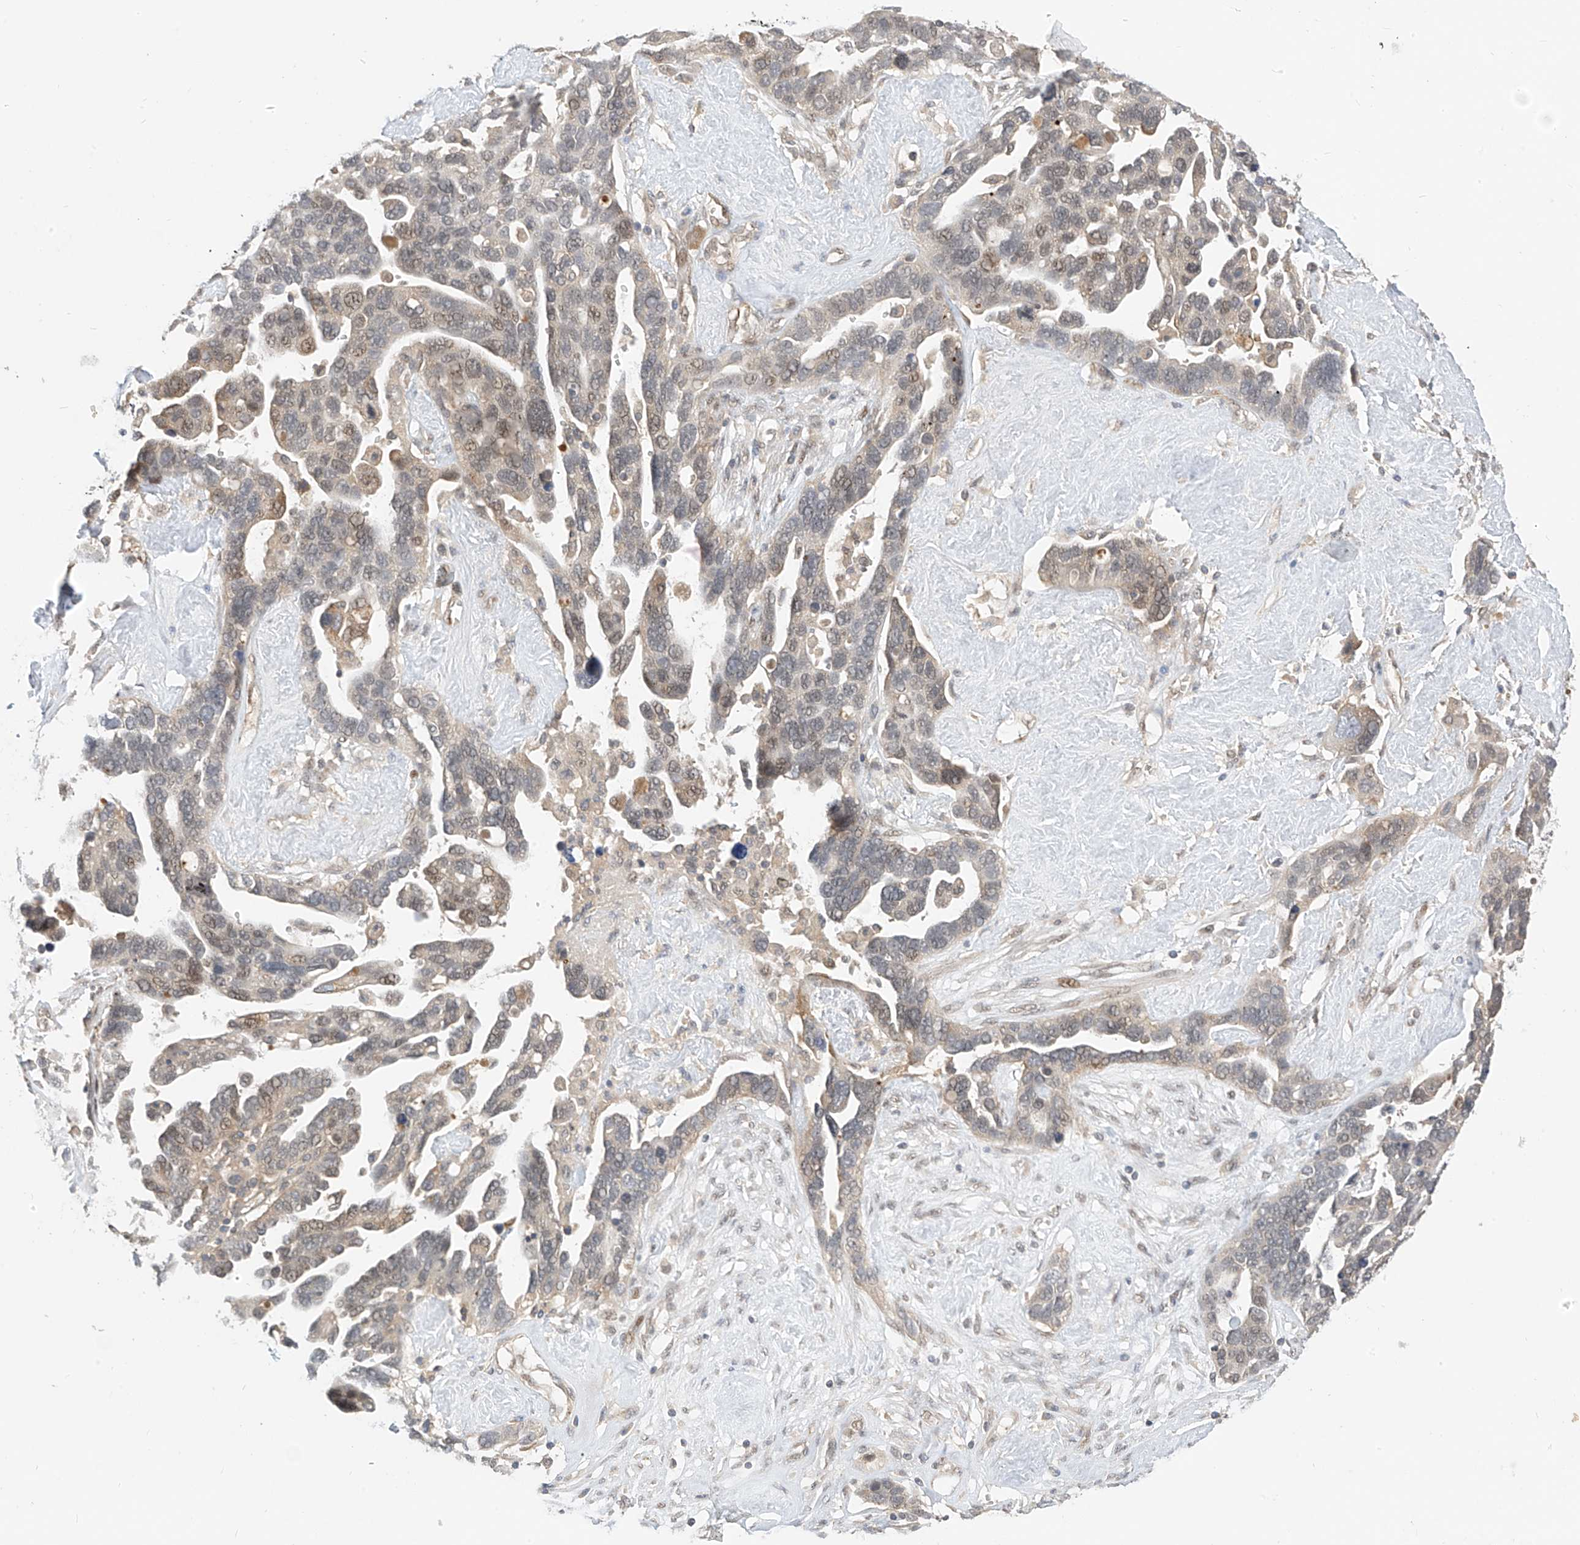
{"staining": {"intensity": "weak", "quantity": "<25%", "location": "nuclear"}, "tissue": "ovarian cancer", "cell_type": "Tumor cells", "image_type": "cancer", "snomed": [{"axis": "morphology", "description": "Cystadenocarcinoma, serous, NOS"}, {"axis": "topography", "description": "Ovary"}], "caption": "Histopathology image shows no protein expression in tumor cells of serous cystadenocarcinoma (ovarian) tissue.", "gene": "MRTFA", "patient": {"sex": "female", "age": 54}}